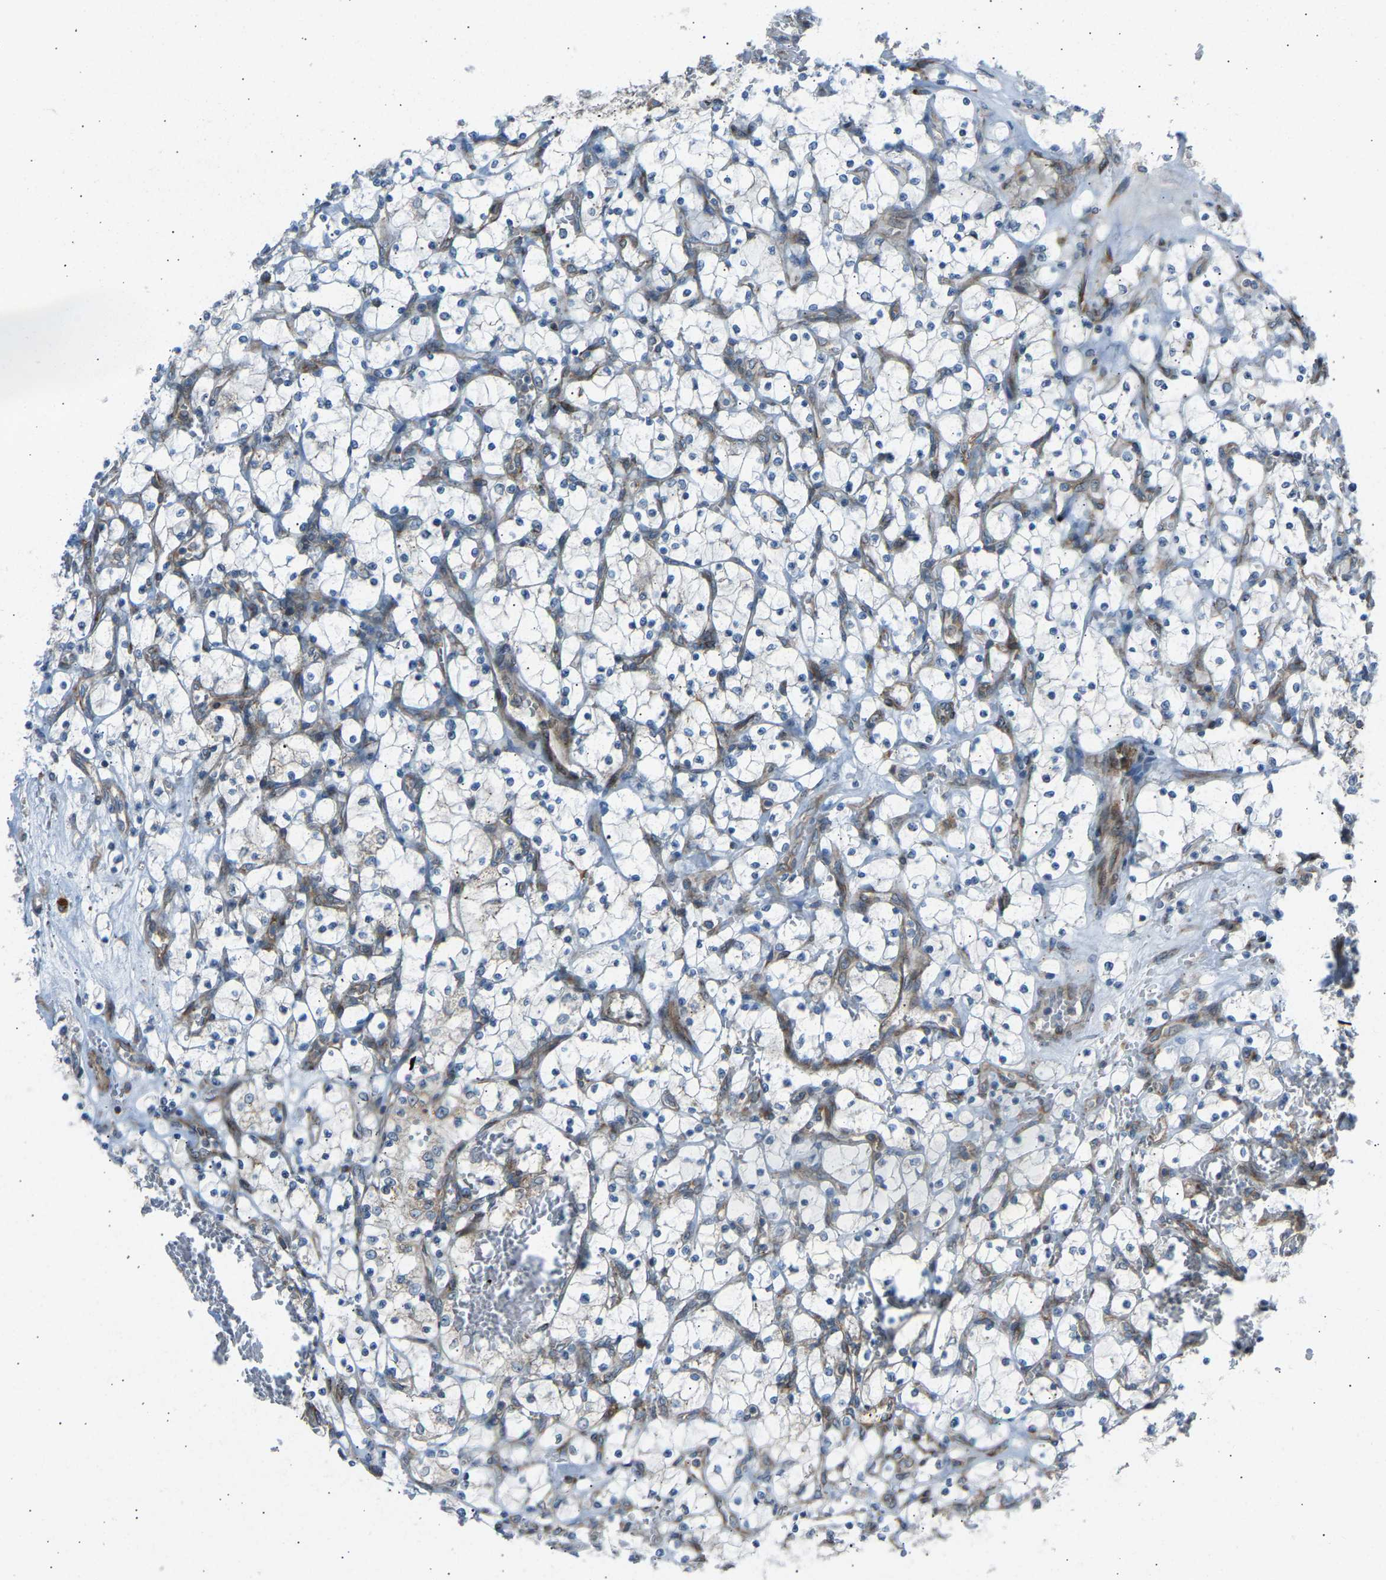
{"staining": {"intensity": "negative", "quantity": "none", "location": "none"}, "tissue": "renal cancer", "cell_type": "Tumor cells", "image_type": "cancer", "snomed": [{"axis": "morphology", "description": "Adenocarcinoma, NOS"}, {"axis": "topography", "description": "Kidney"}], "caption": "Adenocarcinoma (renal) was stained to show a protein in brown. There is no significant expression in tumor cells.", "gene": "VPS41", "patient": {"sex": "female", "age": 69}}